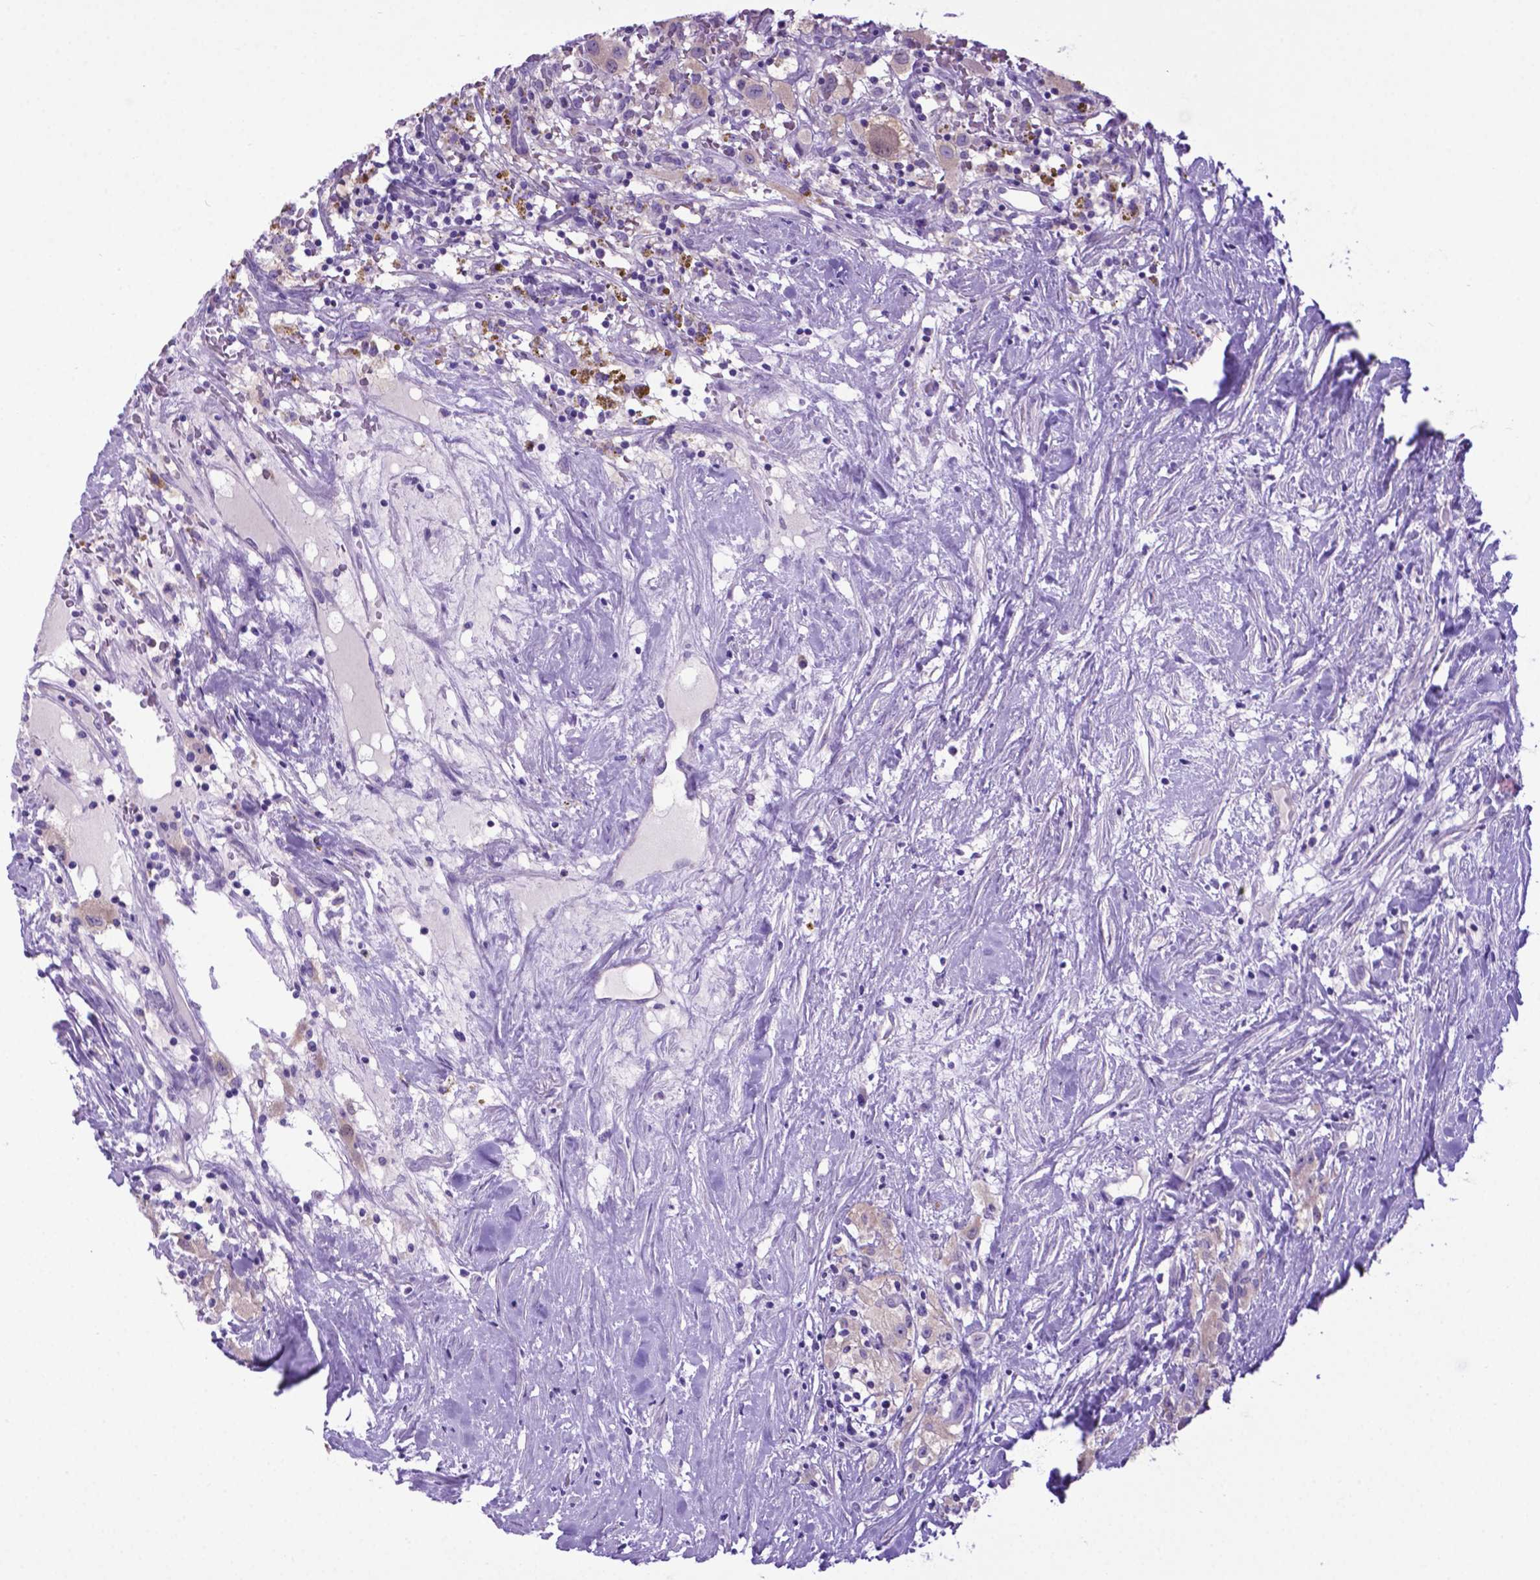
{"staining": {"intensity": "negative", "quantity": "none", "location": "none"}, "tissue": "renal cancer", "cell_type": "Tumor cells", "image_type": "cancer", "snomed": [{"axis": "morphology", "description": "Adenocarcinoma, NOS"}, {"axis": "topography", "description": "Kidney"}], "caption": "Protein analysis of renal cancer (adenocarcinoma) exhibits no significant positivity in tumor cells.", "gene": "ADRA2B", "patient": {"sex": "female", "age": 67}}